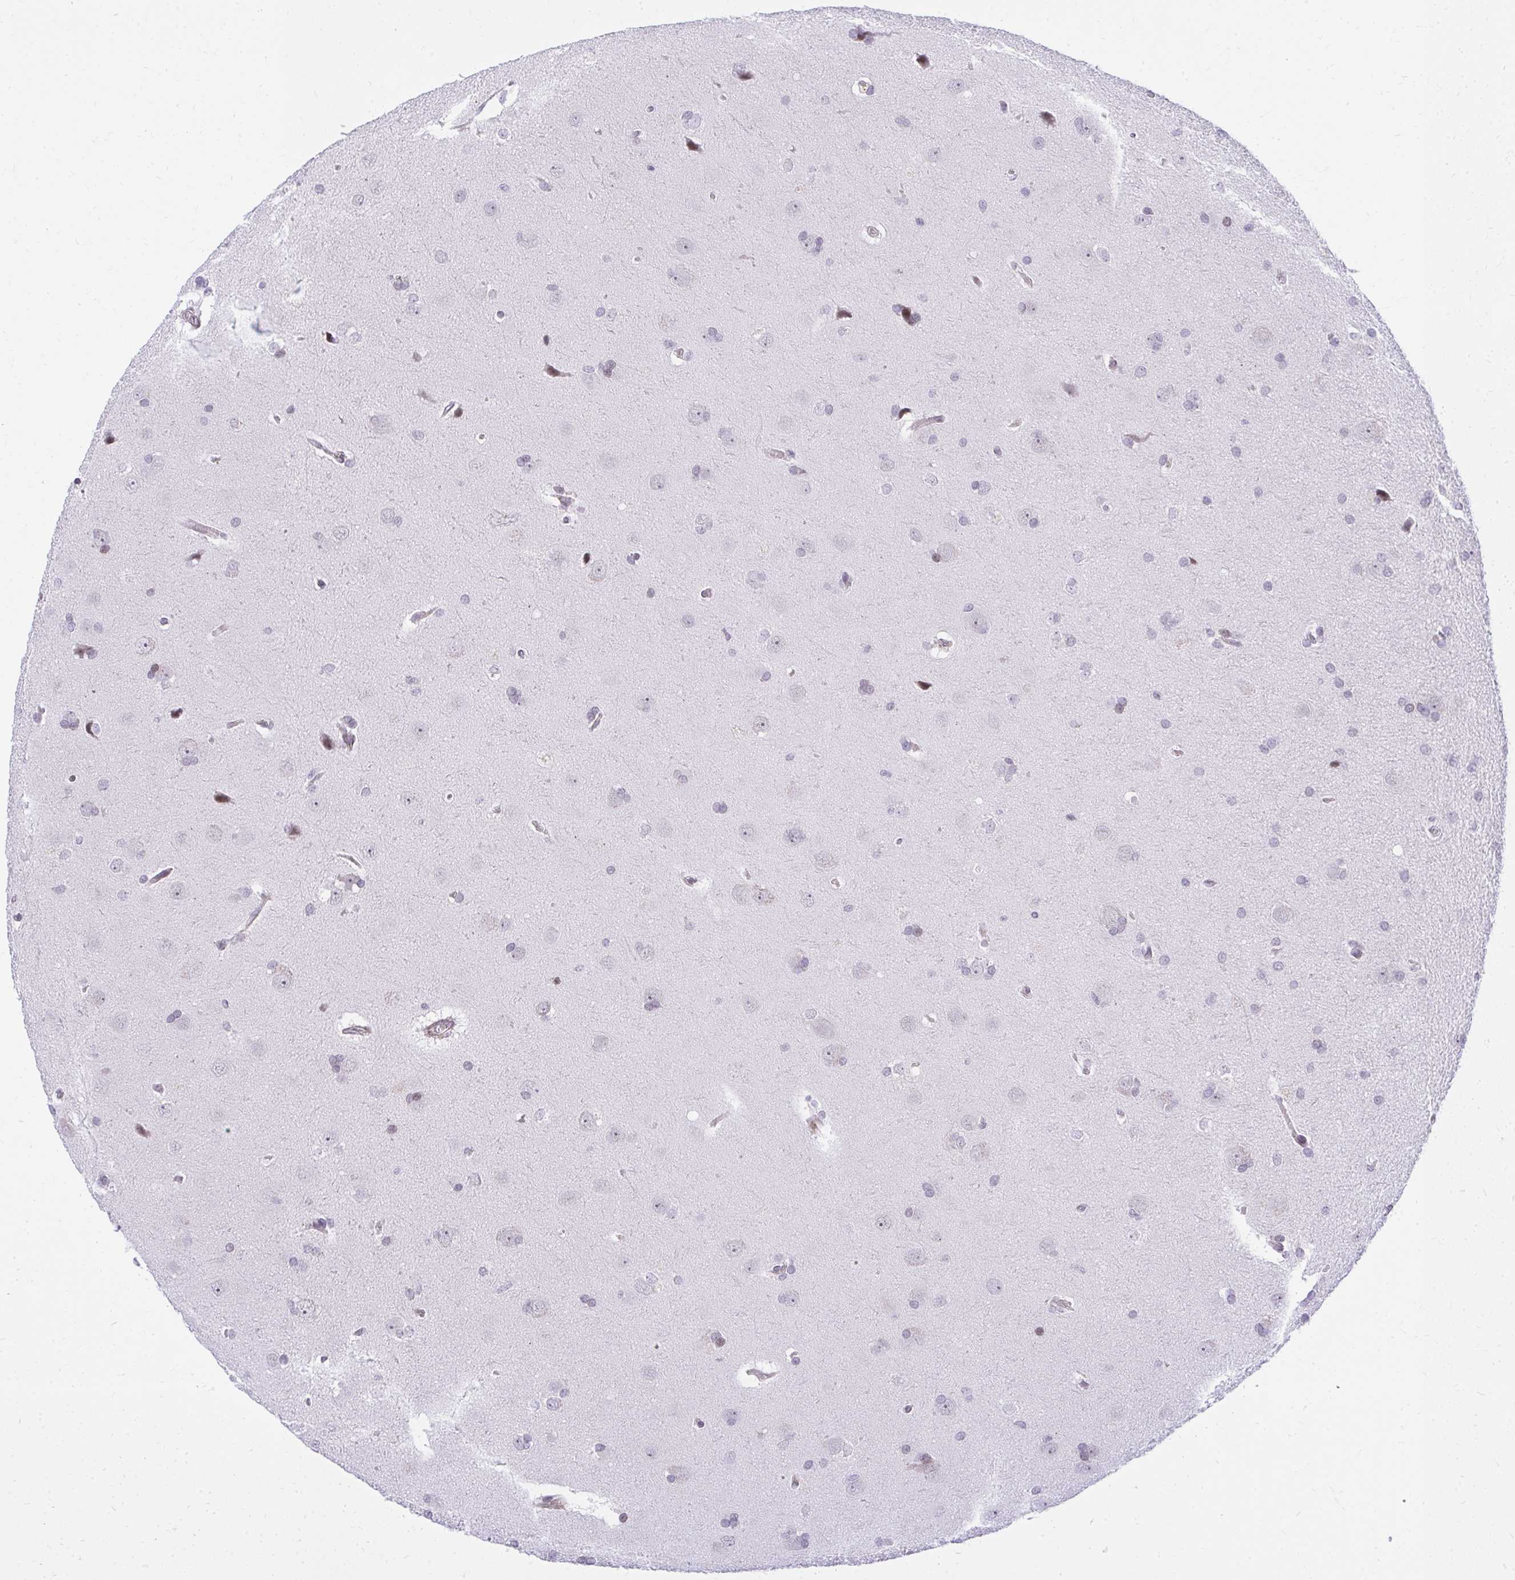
{"staining": {"intensity": "negative", "quantity": "none", "location": "none"}, "tissue": "glioma", "cell_type": "Tumor cells", "image_type": "cancer", "snomed": [{"axis": "morphology", "description": "Glioma, malignant, Low grade"}, {"axis": "topography", "description": "Brain"}], "caption": "Immunohistochemistry (IHC) photomicrograph of neoplastic tissue: malignant glioma (low-grade) stained with DAB displays no significant protein positivity in tumor cells. Nuclei are stained in blue.", "gene": "KCNN4", "patient": {"sex": "female", "age": 54}}